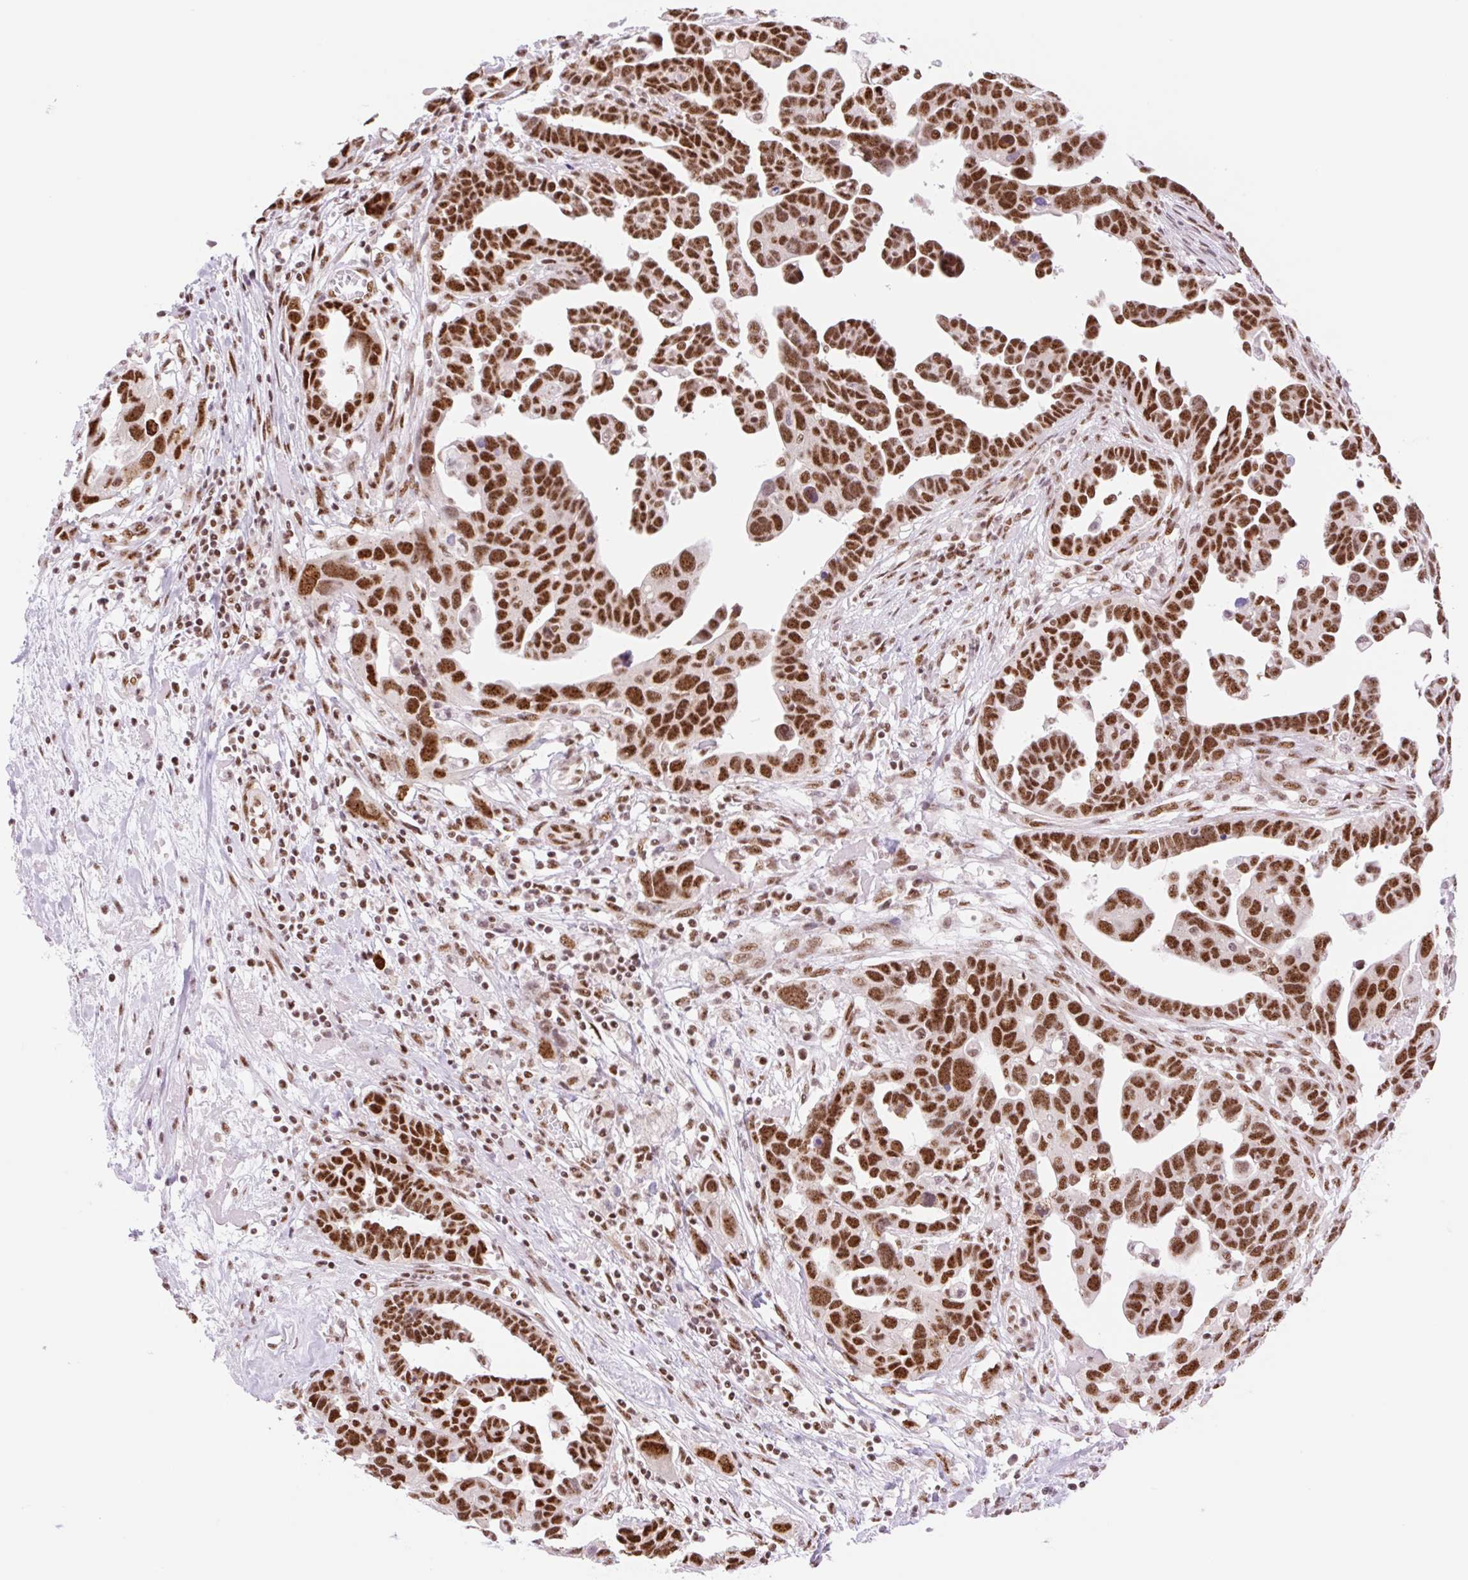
{"staining": {"intensity": "strong", "quantity": ">75%", "location": "nuclear"}, "tissue": "ovarian cancer", "cell_type": "Tumor cells", "image_type": "cancer", "snomed": [{"axis": "morphology", "description": "Cystadenocarcinoma, serous, NOS"}, {"axis": "topography", "description": "Ovary"}], "caption": "Immunohistochemical staining of human ovarian serous cystadenocarcinoma displays high levels of strong nuclear protein positivity in approximately >75% of tumor cells.", "gene": "PRDM11", "patient": {"sex": "female", "age": 54}}